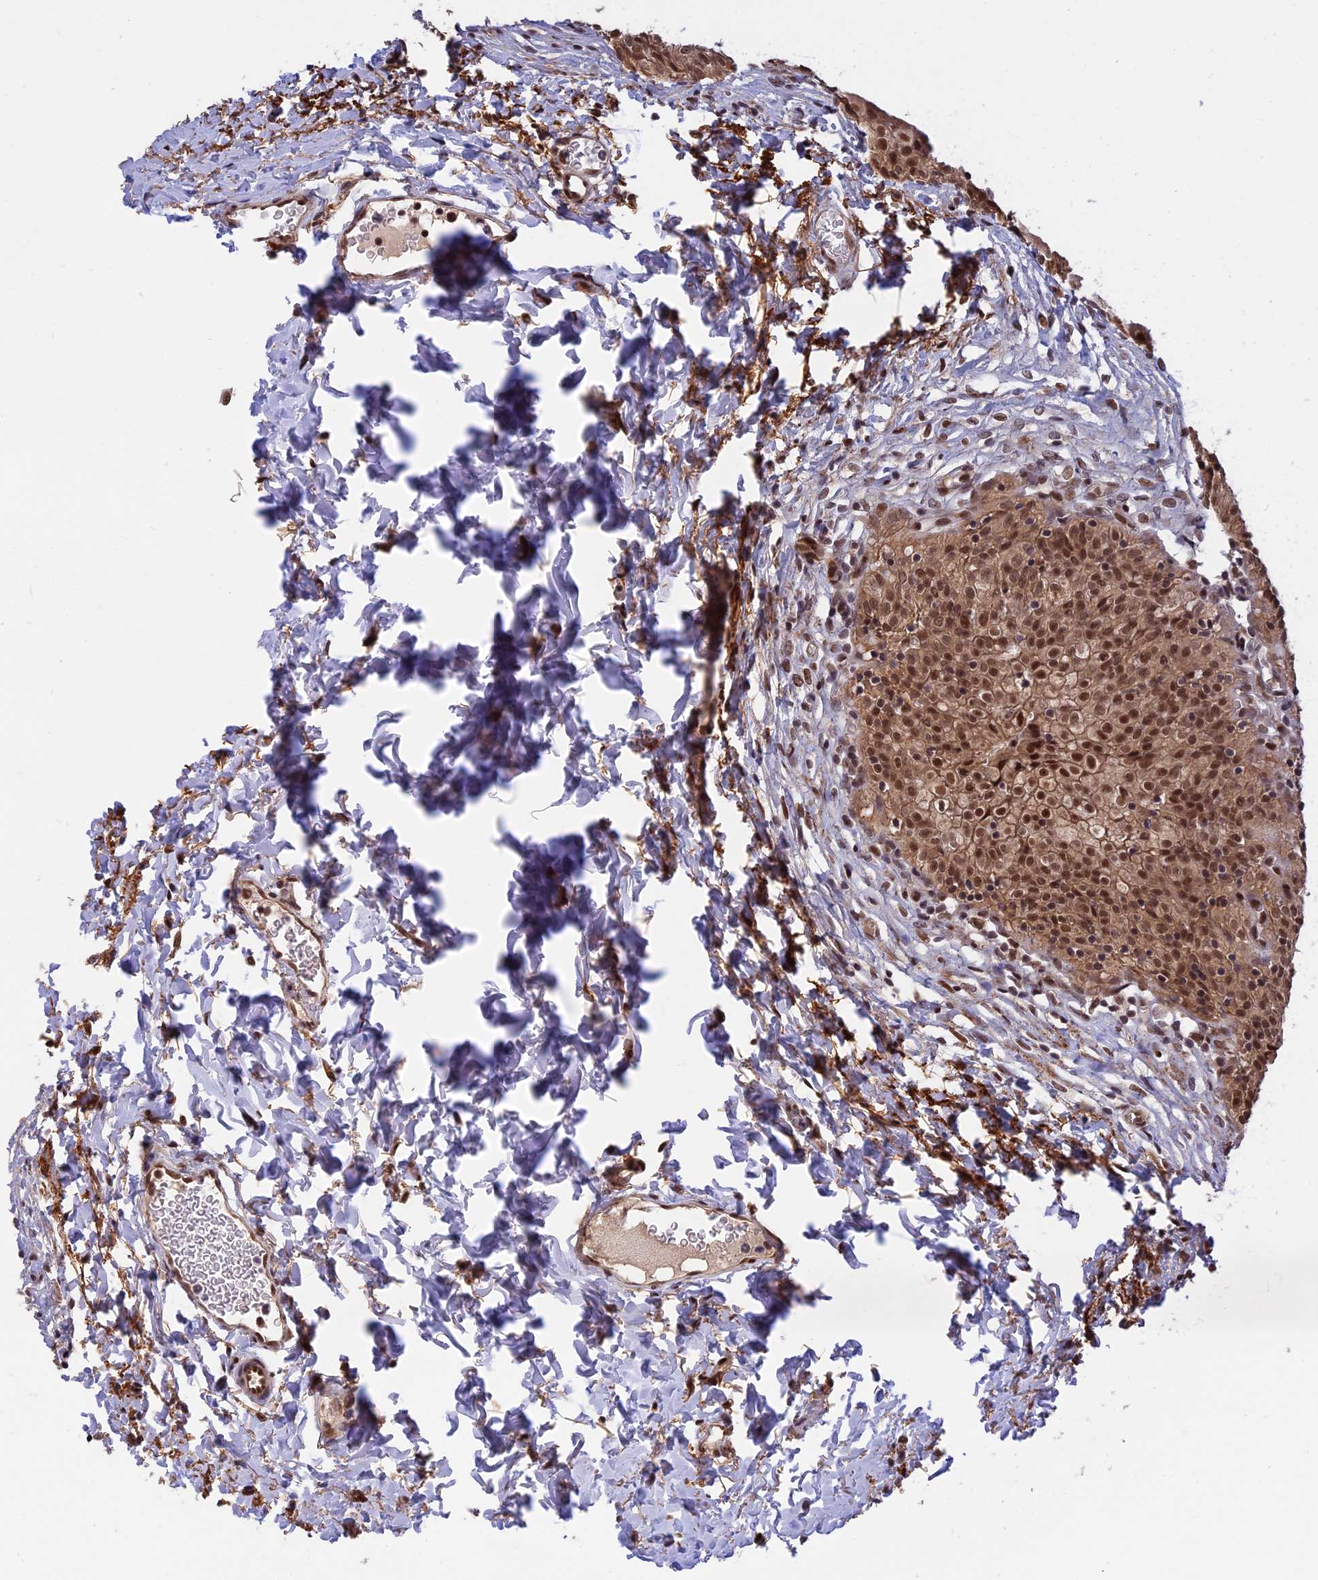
{"staining": {"intensity": "moderate", "quantity": ">75%", "location": "cytoplasmic/membranous,nuclear"}, "tissue": "urinary bladder", "cell_type": "Urothelial cells", "image_type": "normal", "snomed": [{"axis": "morphology", "description": "Normal tissue, NOS"}, {"axis": "topography", "description": "Urinary bladder"}], "caption": "This micrograph exhibits benign urinary bladder stained with immunohistochemistry to label a protein in brown. The cytoplasmic/membranous,nuclear of urothelial cells show moderate positivity for the protein. Nuclei are counter-stained blue.", "gene": "POLR2C", "patient": {"sex": "male", "age": 55}}